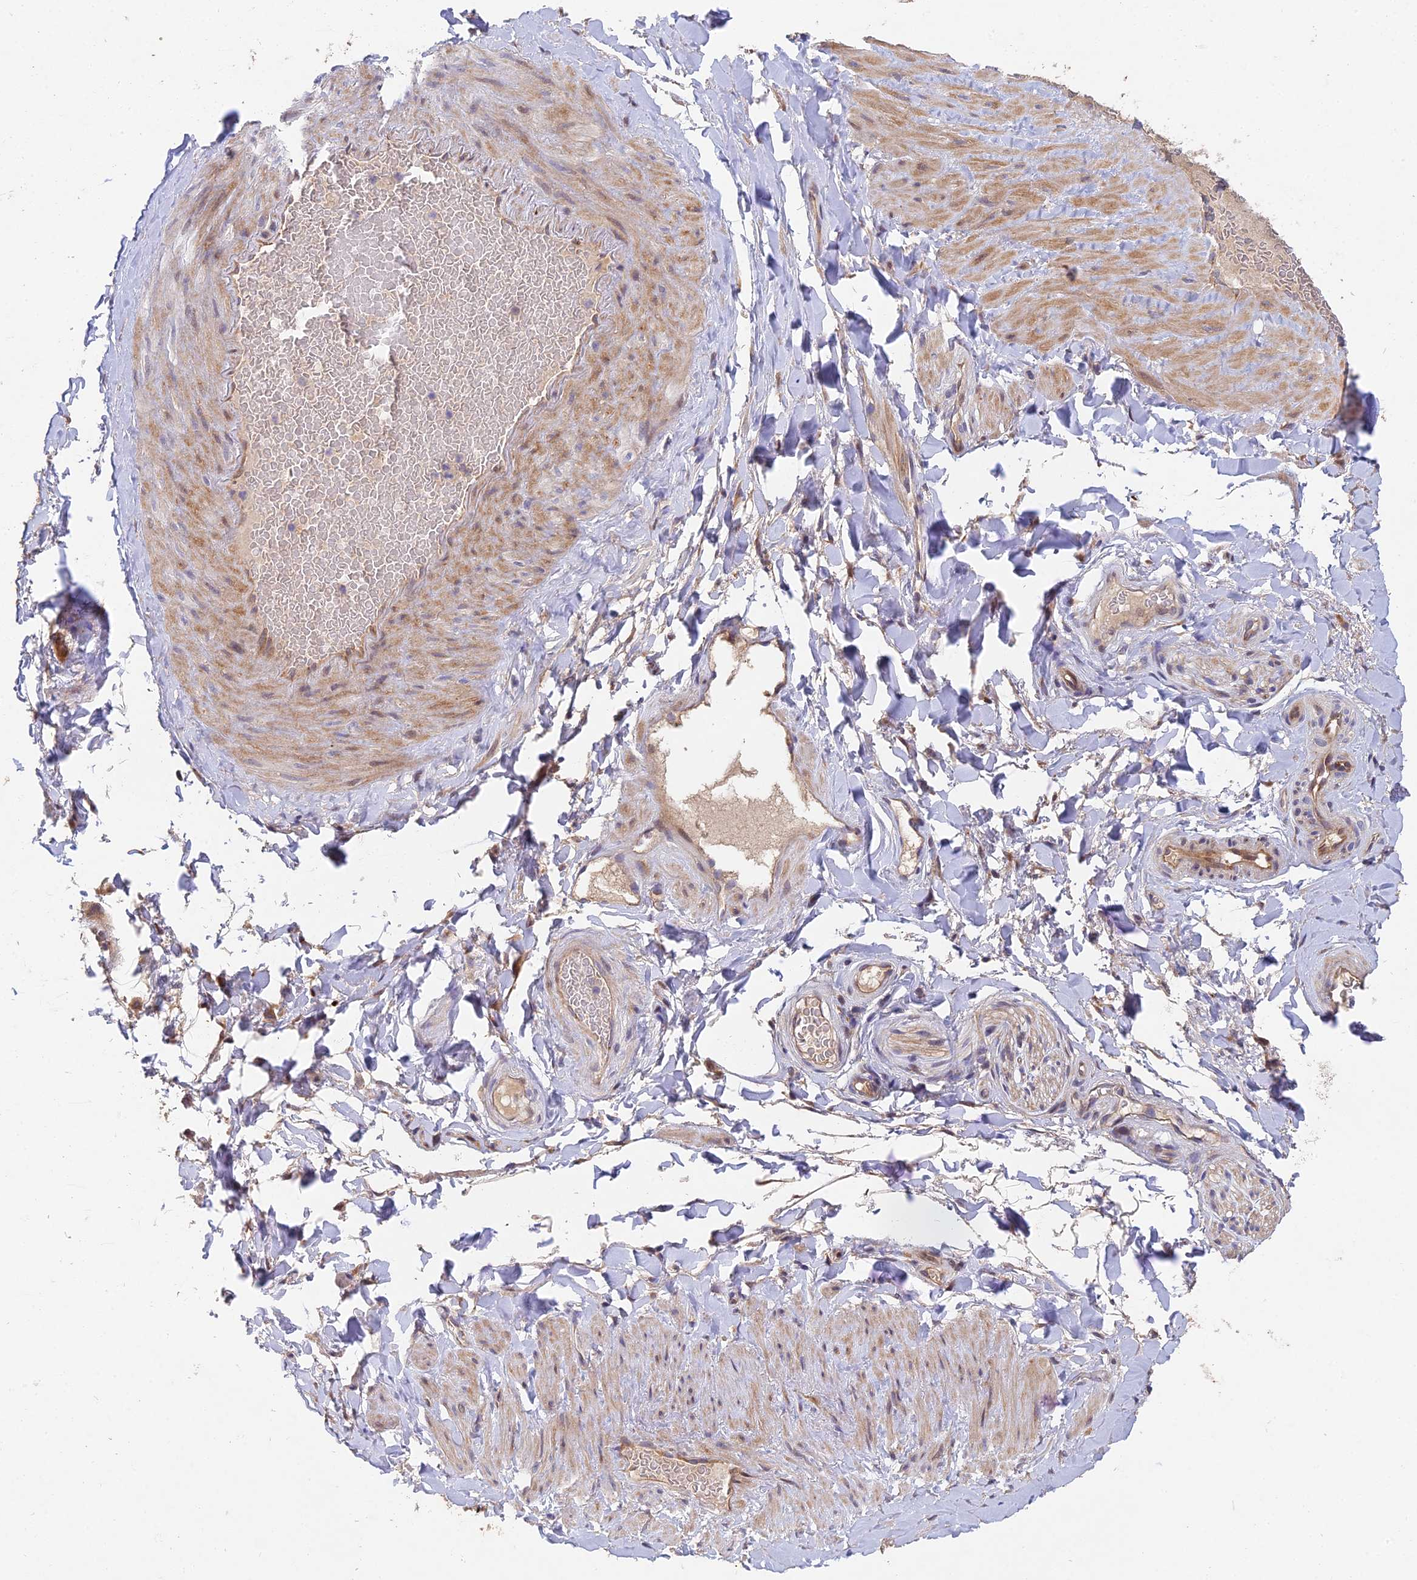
{"staining": {"intensity": "negative", "quantity": "none", "location": "none"}, "tissue": "adipose tissue", "cell_type": "Adipocytes", "image_type": "normal", "snomed": [{"axis": "morphology", "description": "Normal tissue, NOS"}, {"axis": "topography", "description": "Soft tissue"}, {"axis": "topography", "description": "Vascular tissue"}], "caption": "Immunohistochemical staining of benign human adipose tissue exhibits no significant staining in adipocytes.", "gene": "NSMCE1", "patient": {"sex": "male", "age": 54}}